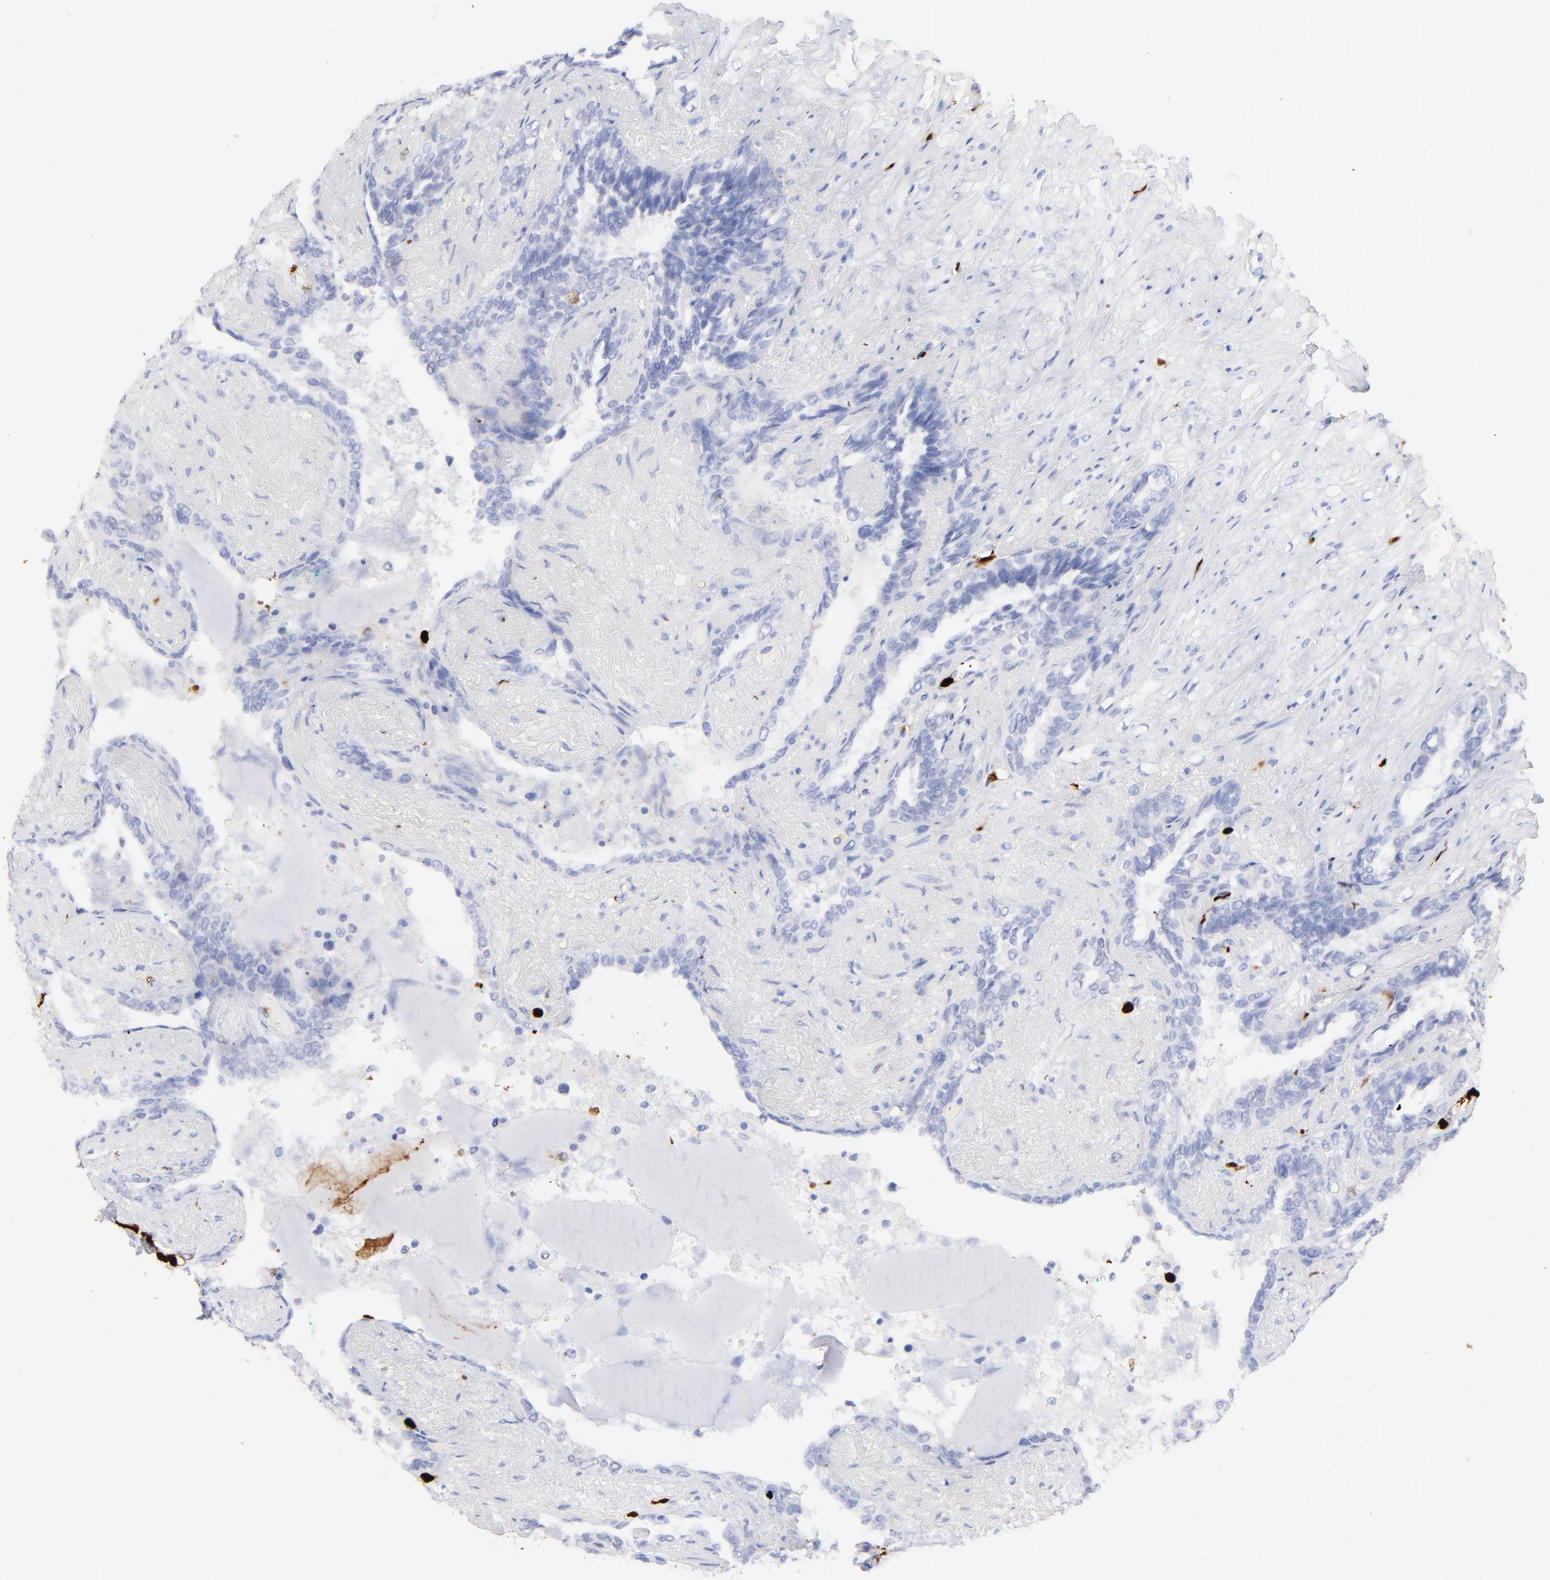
{"staining": {"intensity": "negative", "quantity": "none", "location": "none"}, "tissue": "seminal vesicle", "cell_type": "Glandular cells", "image_type": "normal", "snomed": [{"axis": "morphology", "description": "Normal tissue, NOS"}, {"axis": "topography", "description": "Seminal veicle"}], "caption": "Glandular cells show no significant staining in benign seminal vesicle.", "gene": "S100A12", "patient": {"sex": "male", "age": 61}}